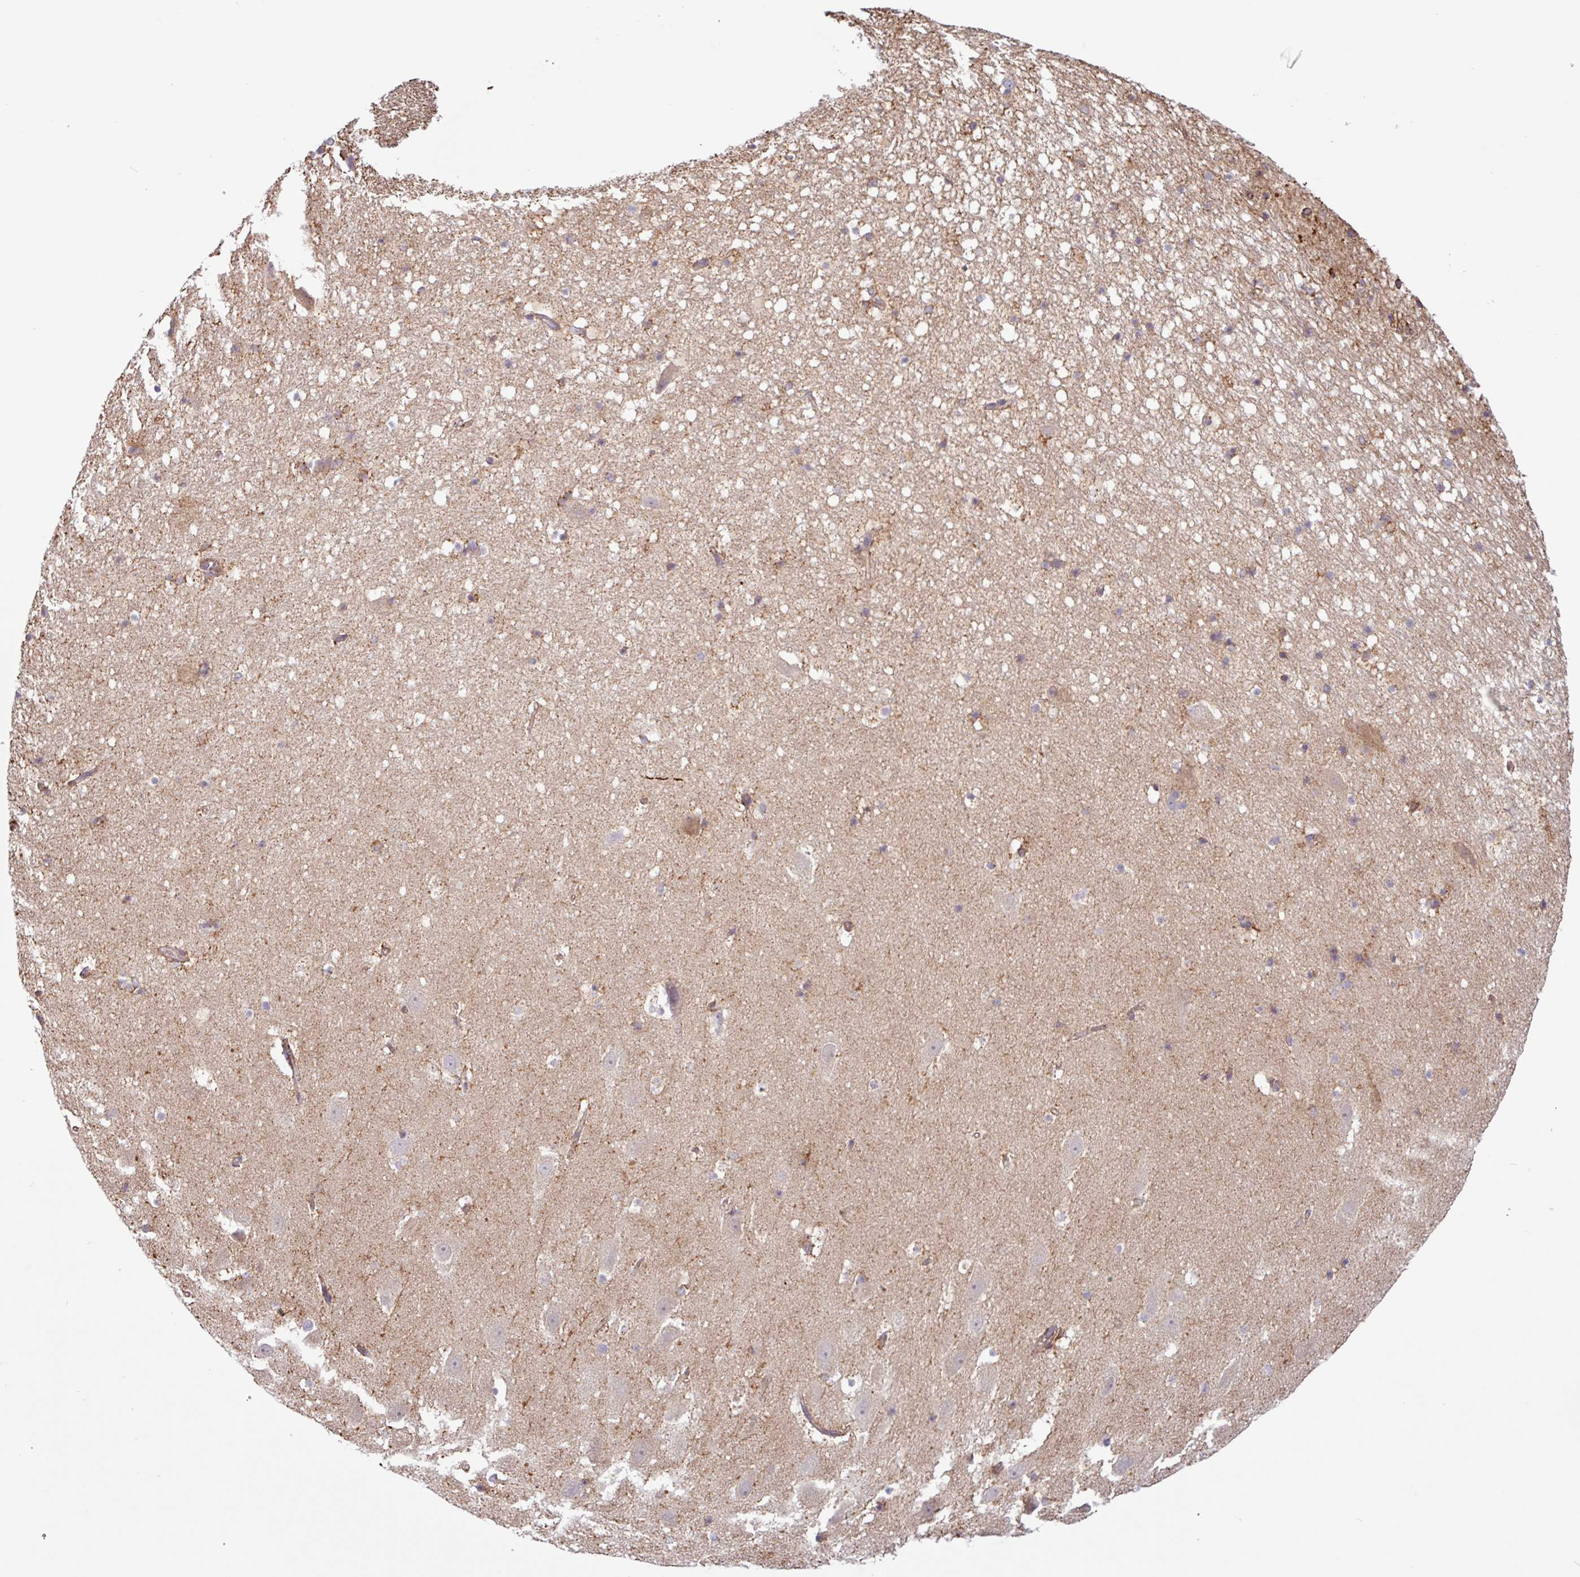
{"staining": {"intensity": "weak", "quantity": "25%-75%", "location": "cytoplasmic/membranous"}, "tissue": "hippocampus", "cell_type": "Glial cells", "image_type": "normal", "snomed": [{"axis": "morphology", "description": "Normal tissue, NOS"}, {"axis": "topography", "description": "Hippocampus"}], "caption": "Protein staining reveals weak cytoplasmic/membranous staining in approximately 25%-75% of glial cells in benign hippocampus.", "gene": "ACTR3B", "patient": {"sex": "male", "age": 37}}